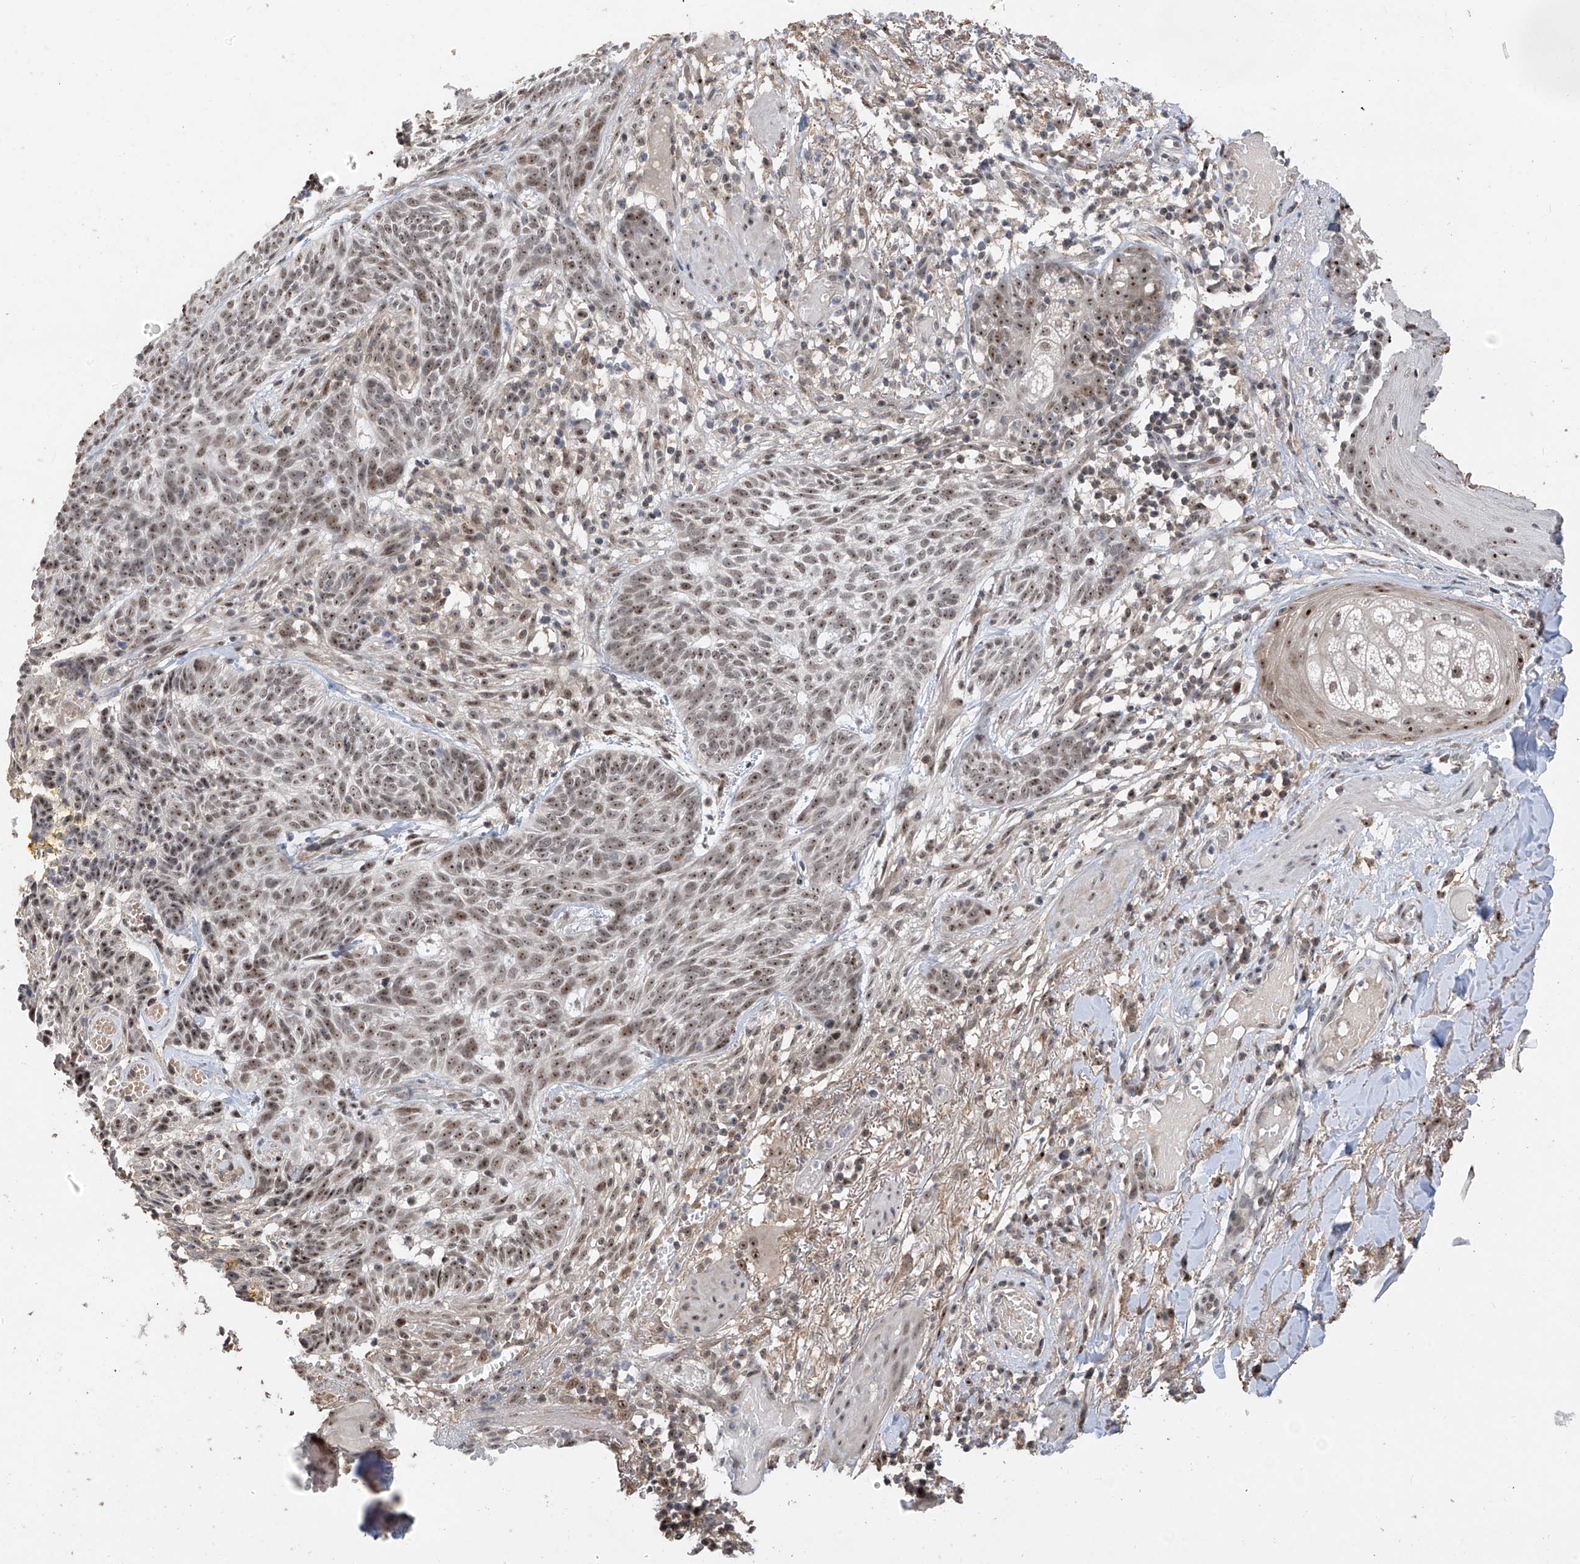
{"staining": {"intensity": "moderate", "quantity": ">75%", "location": "nuclear"}, "tissue": "skin cancer", "cell_type": "Tumor cells", "image_type": "cancer", "snomed": [{"axis": "morphology", "description": "Normal tissue, NOS"}, {"axis": "morphology", "description": "Basal cell carcinoma"}, {"axis": "topography", "description": "Skin"}], "caption": "Immunohistochemistry (IHC) micrograph of human basal cell carcinoma (skin) stained for a protein (brown), which exhibits medium levels of moderate nuclear positivity in about >75% of tumor cells.", "gene": "C1orf131", "patient": {"sex": "male", "age": 64}}